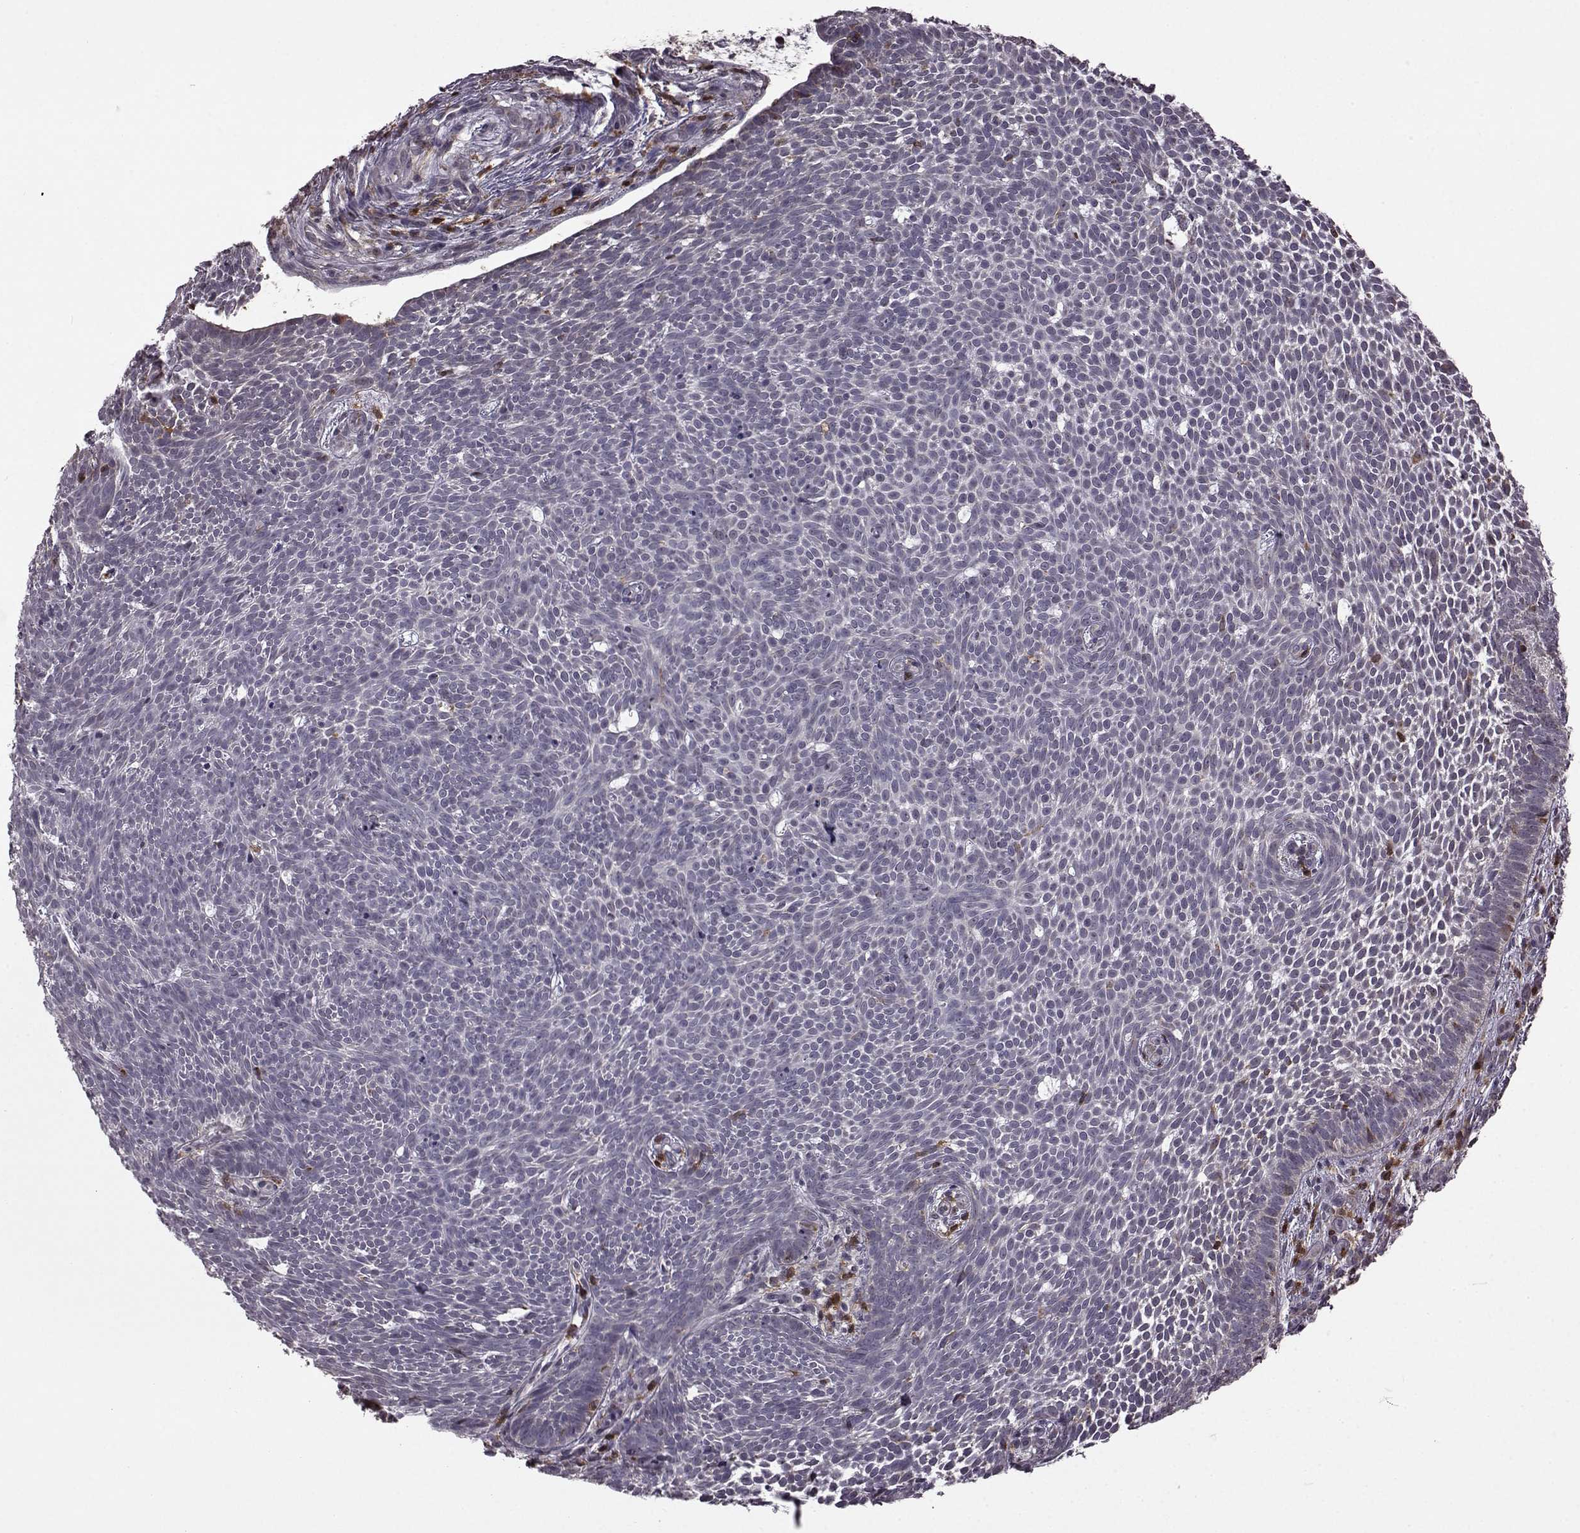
{"staining": {"intensity": "negative", "quantity": "none", "location": "none"}, "tissue": "skin cancer", "cell_type": "Tumor cells", "image_type": "cancer", "snomed": [{"axis": "morphology", "description": "Basal cell carcinoma"}, {"axis": "topography", "description": "Skin"}], "caption": "Protein analysis of basal cell carcinoma (skin) reveals no significant staining in tumor cells.", "gene": "DOK2", "patient": {"sex": "male", "age": 59}}